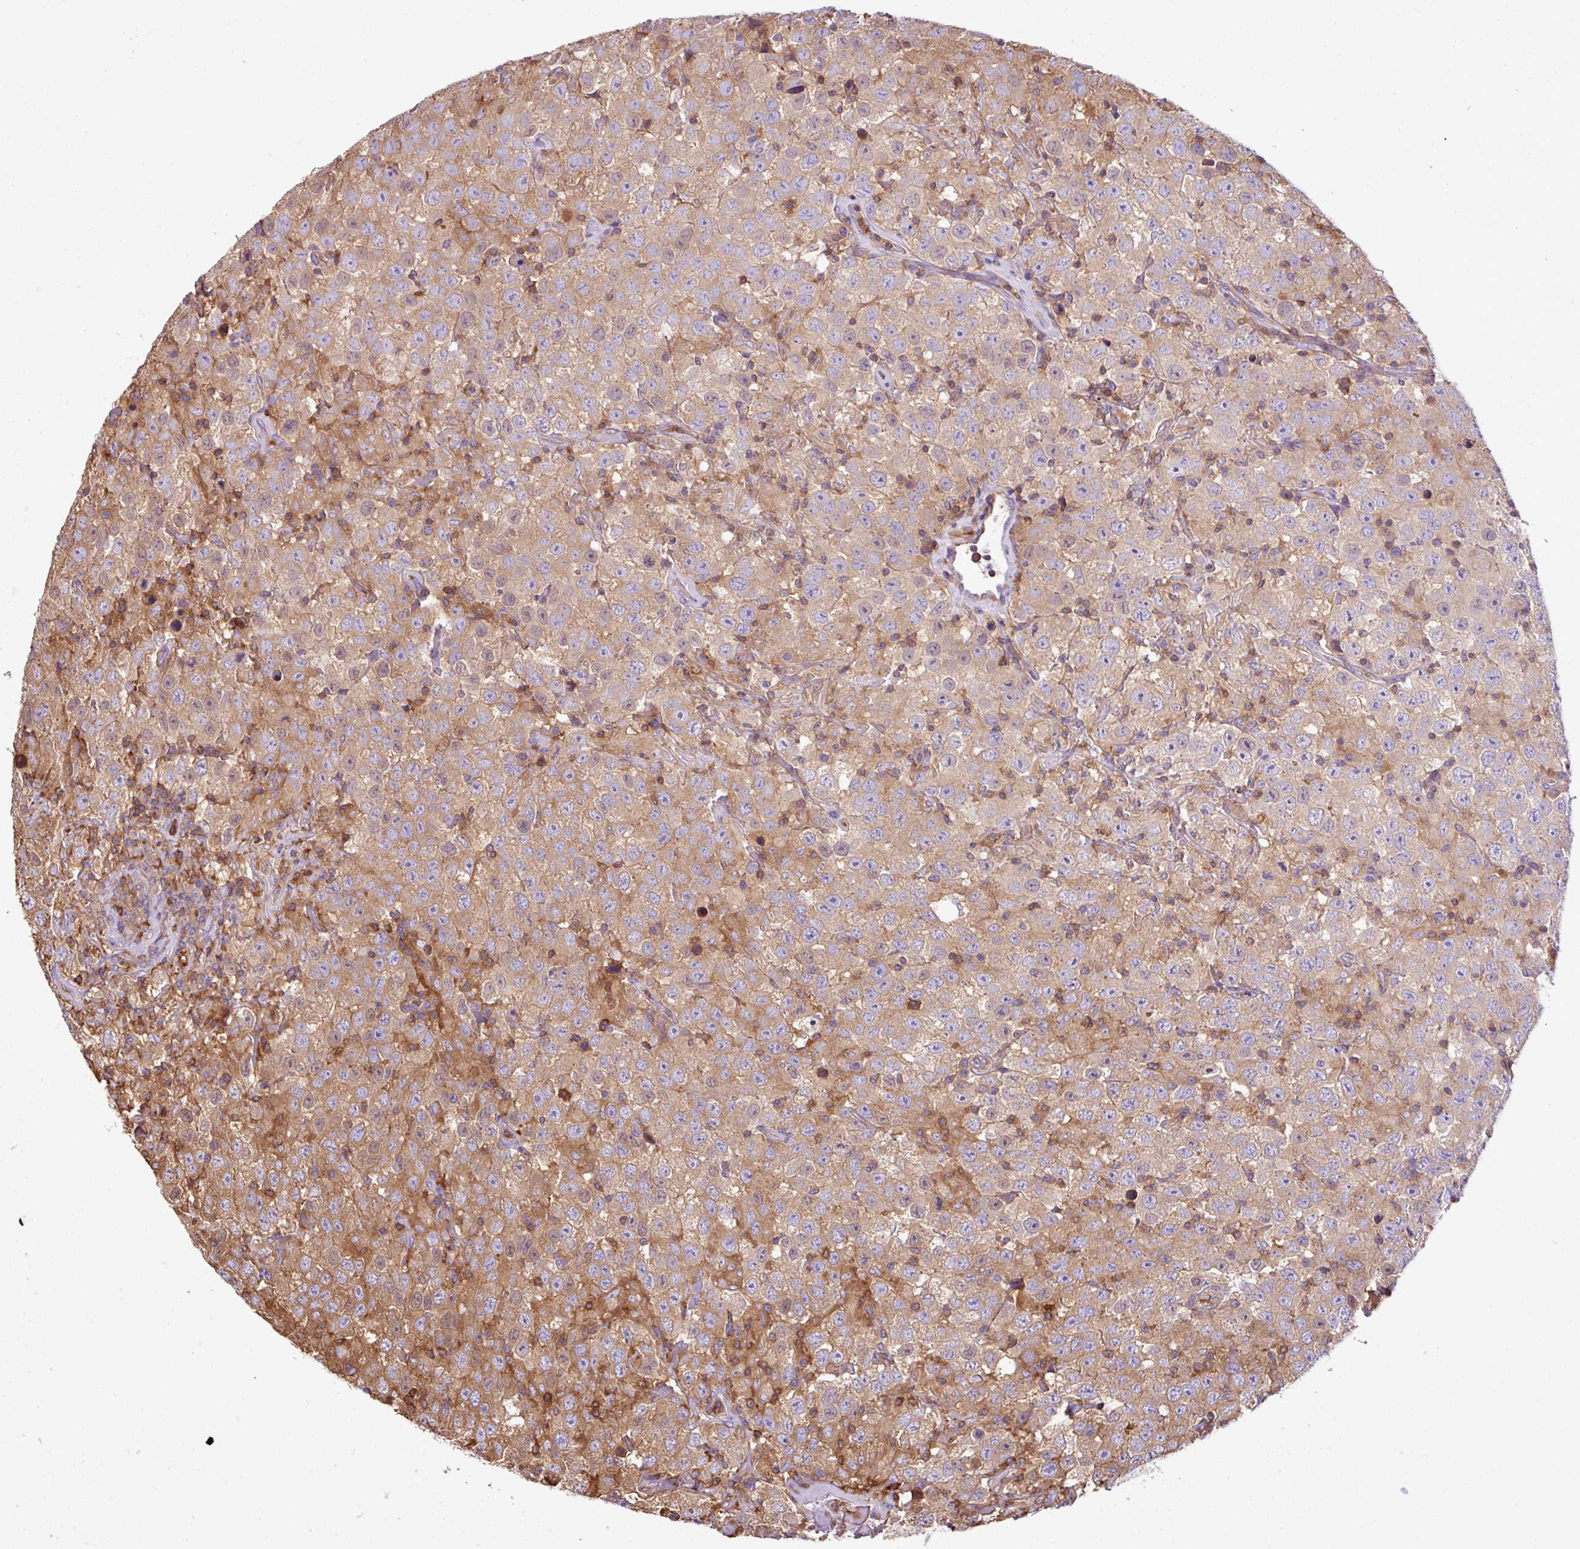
{"staining": {"intensity": "moderate", "quantity": "<25%", "location": "cytoplasmic/membranous"}, "tissue": "testis cancer", "cell_type": "Tumor cells", "image_type": "cancer", "snomed": [{"axis": "morphology", "description": "Seminoma, NOS"}, {"axis": "topography", "description": "Testis"}], "caption": "An image of human testis seminoma stained for a protein demonstrates moderate cytoplasmic/membranous brown staining in tumor cells.", "gene": "PGAP6", "patient": {"sex": "male", "age": 41}}